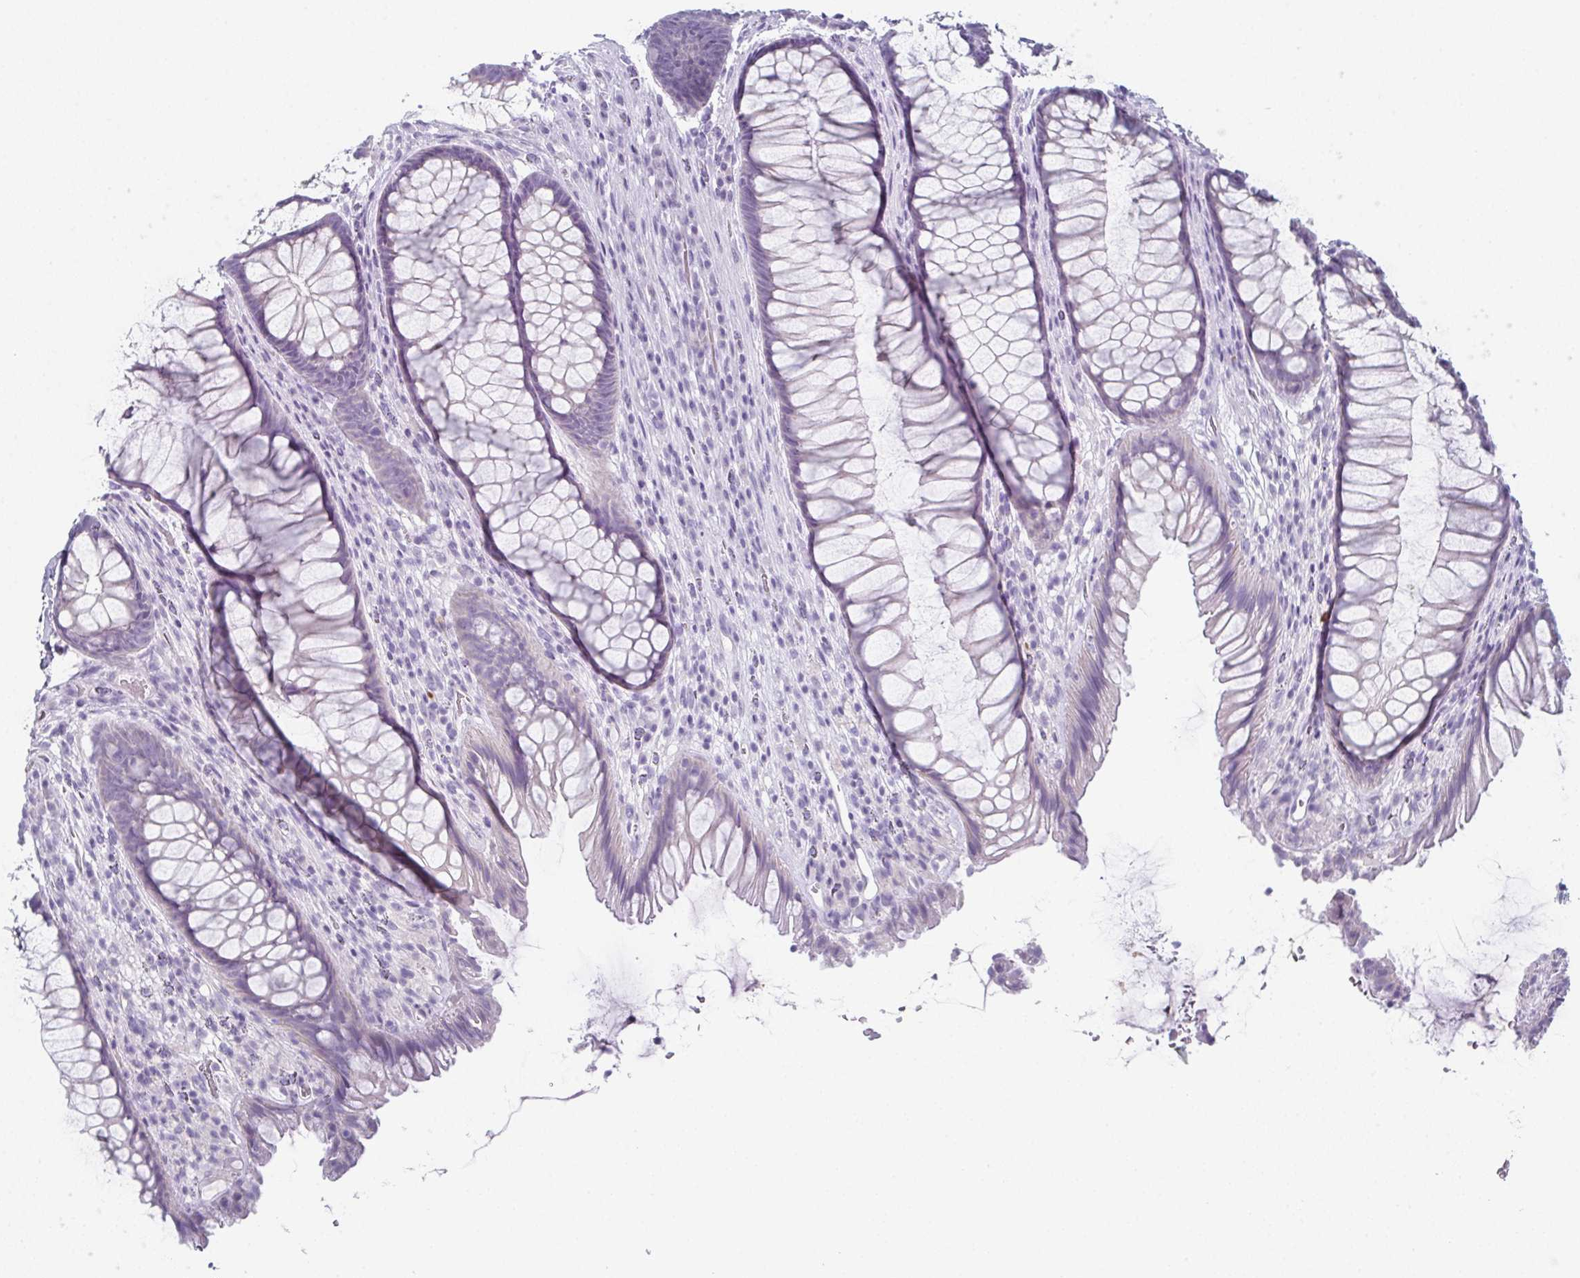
{"staining": {"intensity": "negative", "quantity": "none", "location": "none"}, "tissue": "rectum", "cell_type": "Glandular cells", "image_type": "normal", "snomed": [{"axis": "morphology", "description": "Normal tissue, NOS"}, {"axis": "topography", "description": "Rectum"}], "caption": "A micrograph of rectum stained for a protein demonstrates no brown staining in glandular cells. The staining was performed using DAB to visualize the protein expression in brown, while the nuclei were stained in blue with hematoxylin (Magnification: 20x).", "gene": "ENKUR", "patient": {"sex": "male", "age": 53}}